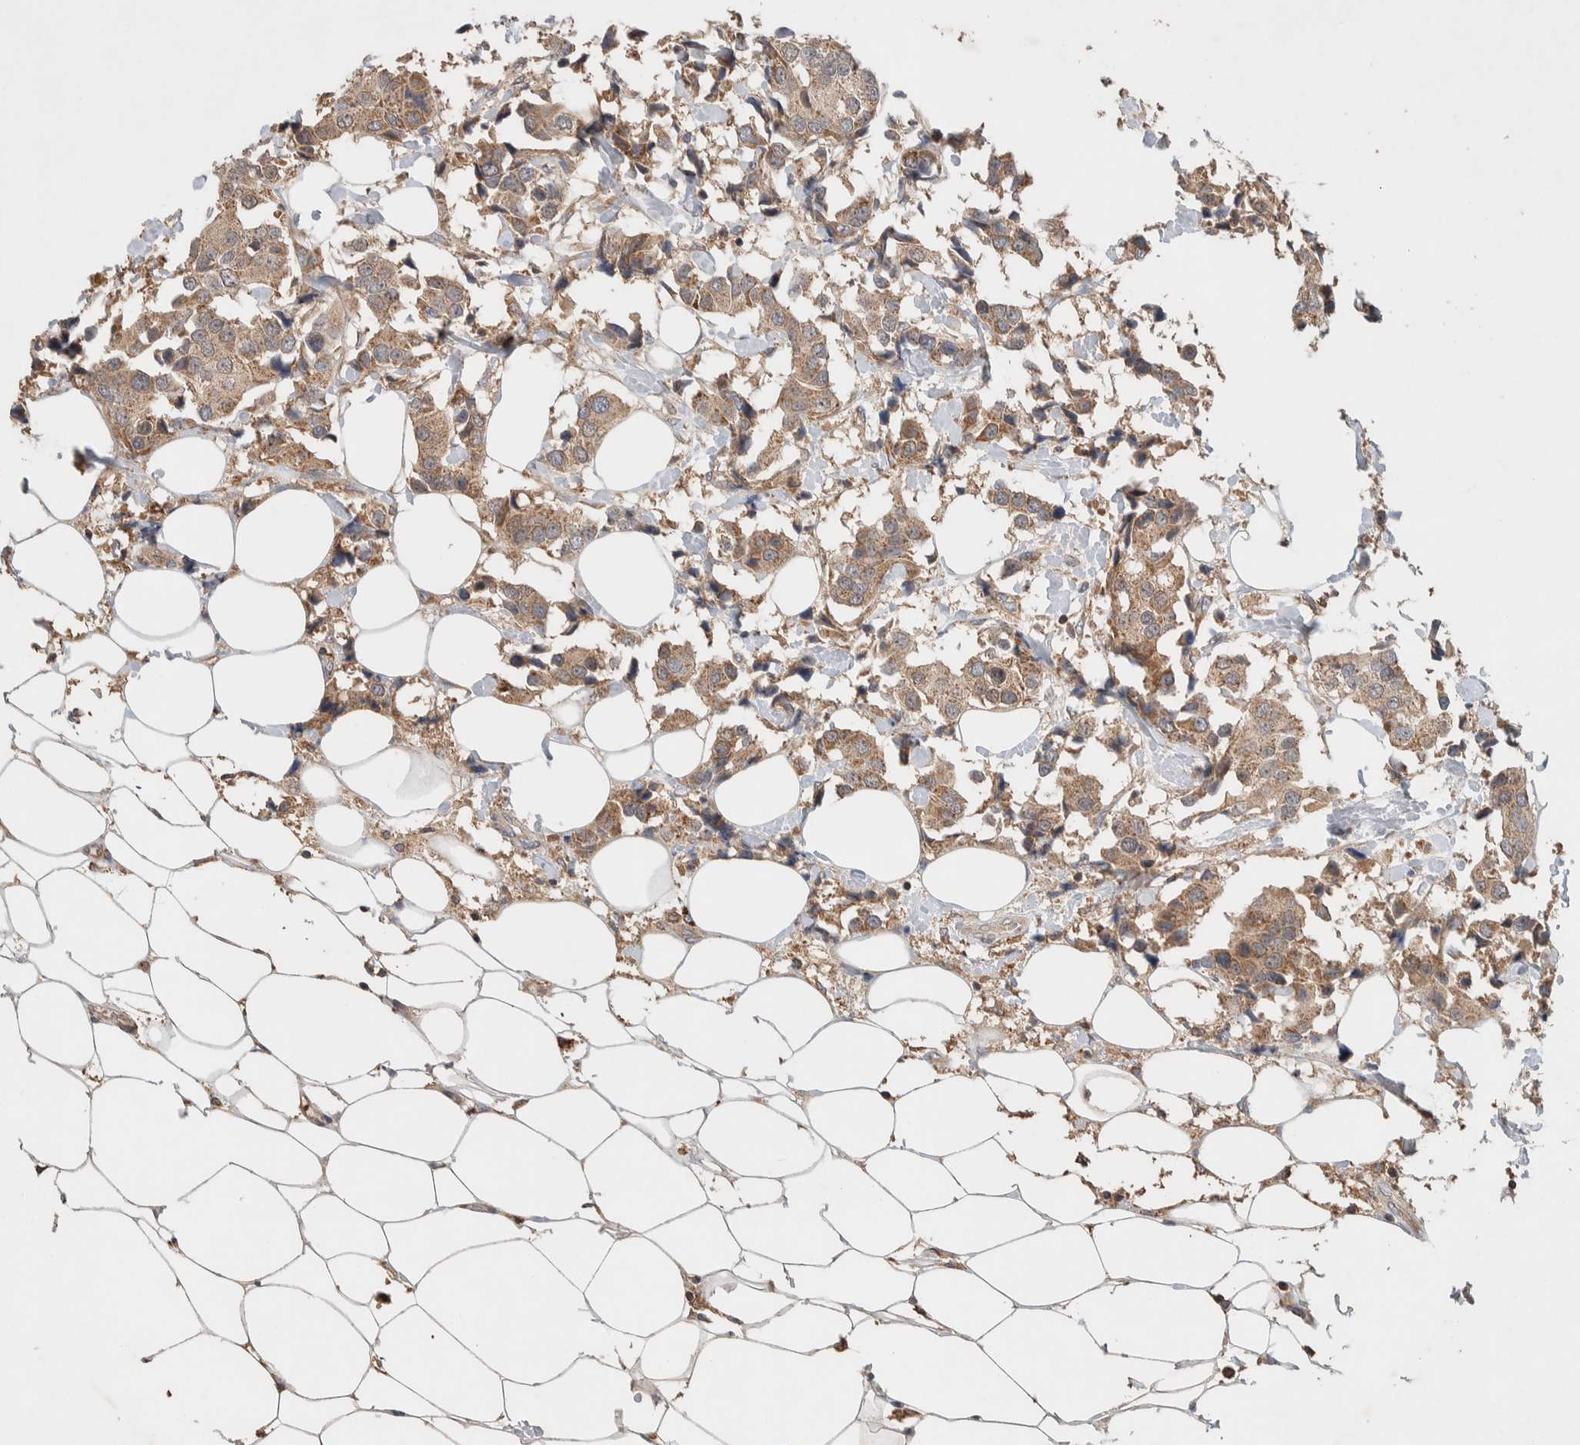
{"staining": {"intensity": "moderate", "quantity": ">75%", "location": "cytoplasmic/membranous"}, "tissue": "breast cancer", "cell_type": "Tumor cells", "image_type": "cancer", "snomed": [{"axis": "morphology", "description": "Normal tissue, NOS"}, {"axis": "morphology", "description": "Duct carcinoma"}, {"axis": "topography", "description": "Breast"}], "caption": "This is a micrograph of immunohistochemistry staining of intraductal carcinoma (breast), which shows moderate positivity in the cytoplasmic/membranous of tumor cells.", "gene": "DEPTOR", "patient": {"sex": "female", "age": 39}}